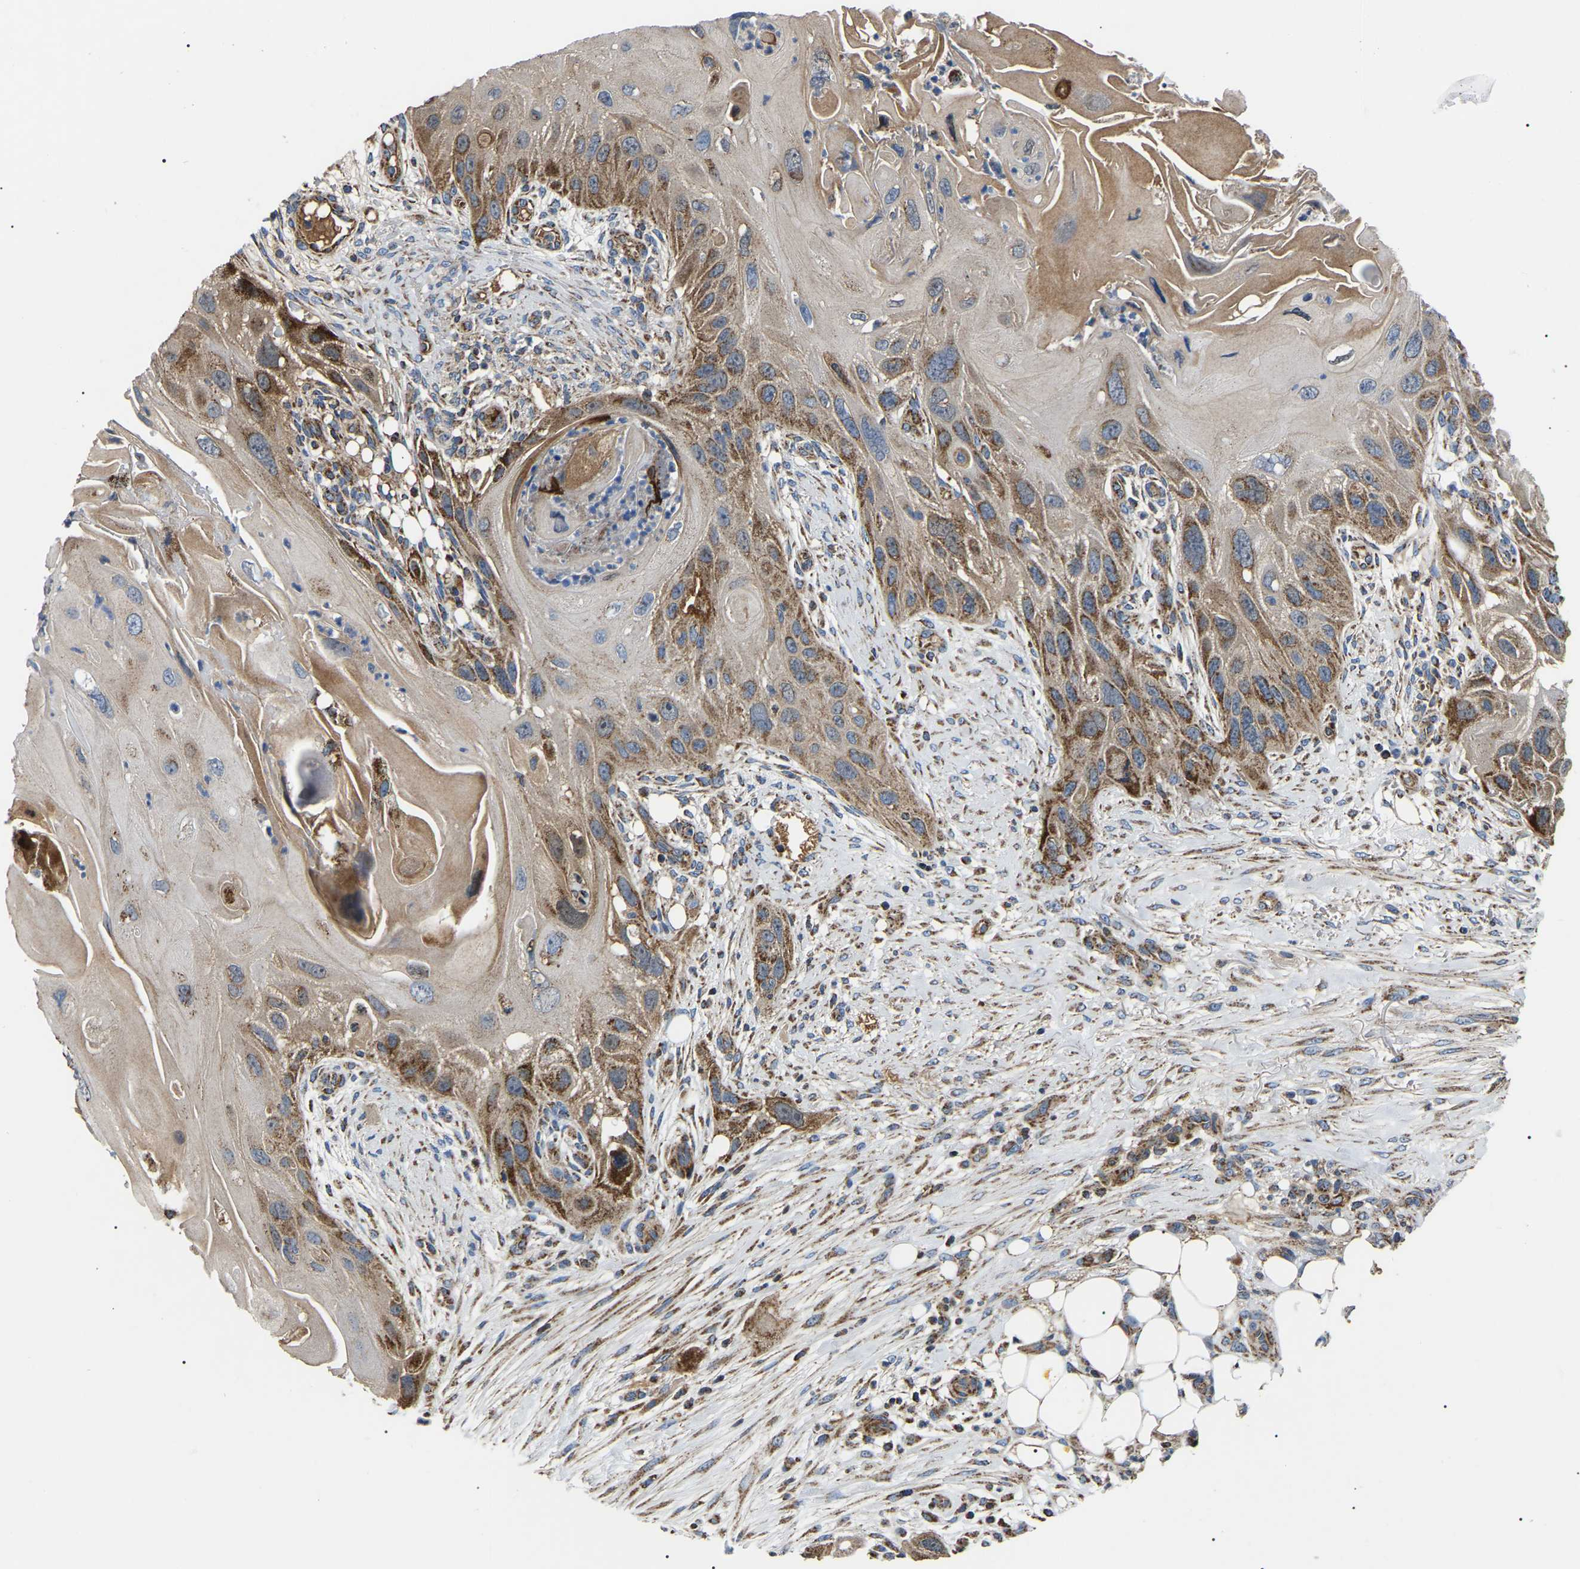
{"staining": {"intensity": "moderate", "quantity": ">75%", "location": "cytoplasmic/membranous"}, "tissue": "skin cancer", "cell_type": "Tumor cells", "image_type": "cancer", "snomed": [{"axis": "morphology", "description": "Squamous cell carcinoma, NOS"}, {"axis": "topography", "description": "Skin"}], "caption": "Immunohistochemistry (DAB (3,3'-diaminobenzidine)) staining of human skin squamous cell carcinoma exhibits moderate cytoplasmic/membranous protein staining in approximately >75% of tumor cells.", "gene": "PPM1E", "patient": {"sex": "female", "age": 77}}